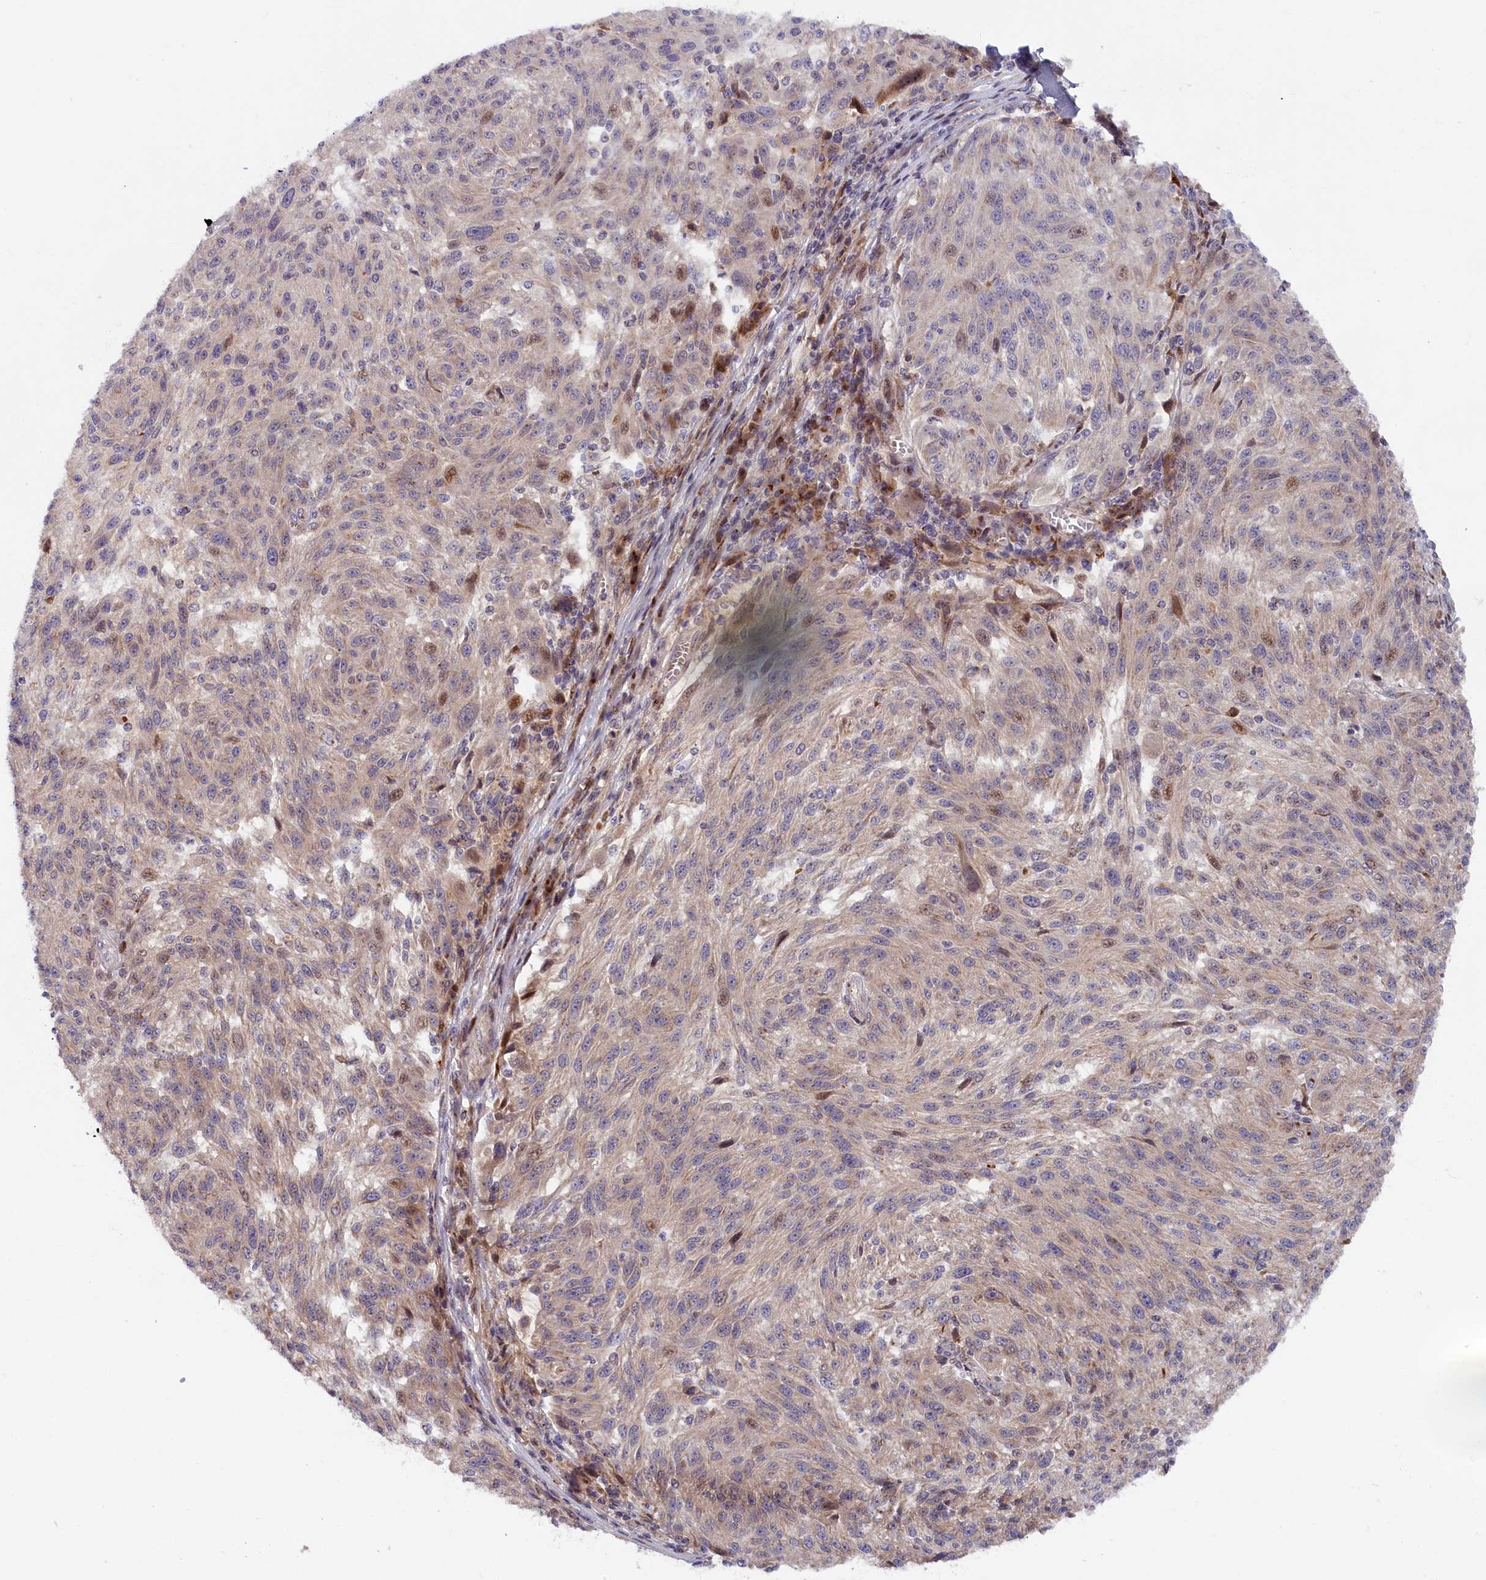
{"staining": {"intensity": "negative", "quantity": "none", "location": "none"}, "tissue": "melanoma", "cell_type": "Tumor cells", "image_type": "cancer", "snomed": [{"axis": "morphology", "description": "Malignant melanoma, NOS"}, {"axis": "topography", "description": "Skin"}], "caption": "Tumor cells are negative for protein expression in human malignant melanoma. The staining was performed using DAB (3,3'-diaminobenzidine) to visualize the protein expression in brown, while the nuclei were stained in blue with hematoxylin (Magnification: 20x).", "gene": "CHST12", "patient": {"sex": "male", "age": 53}}